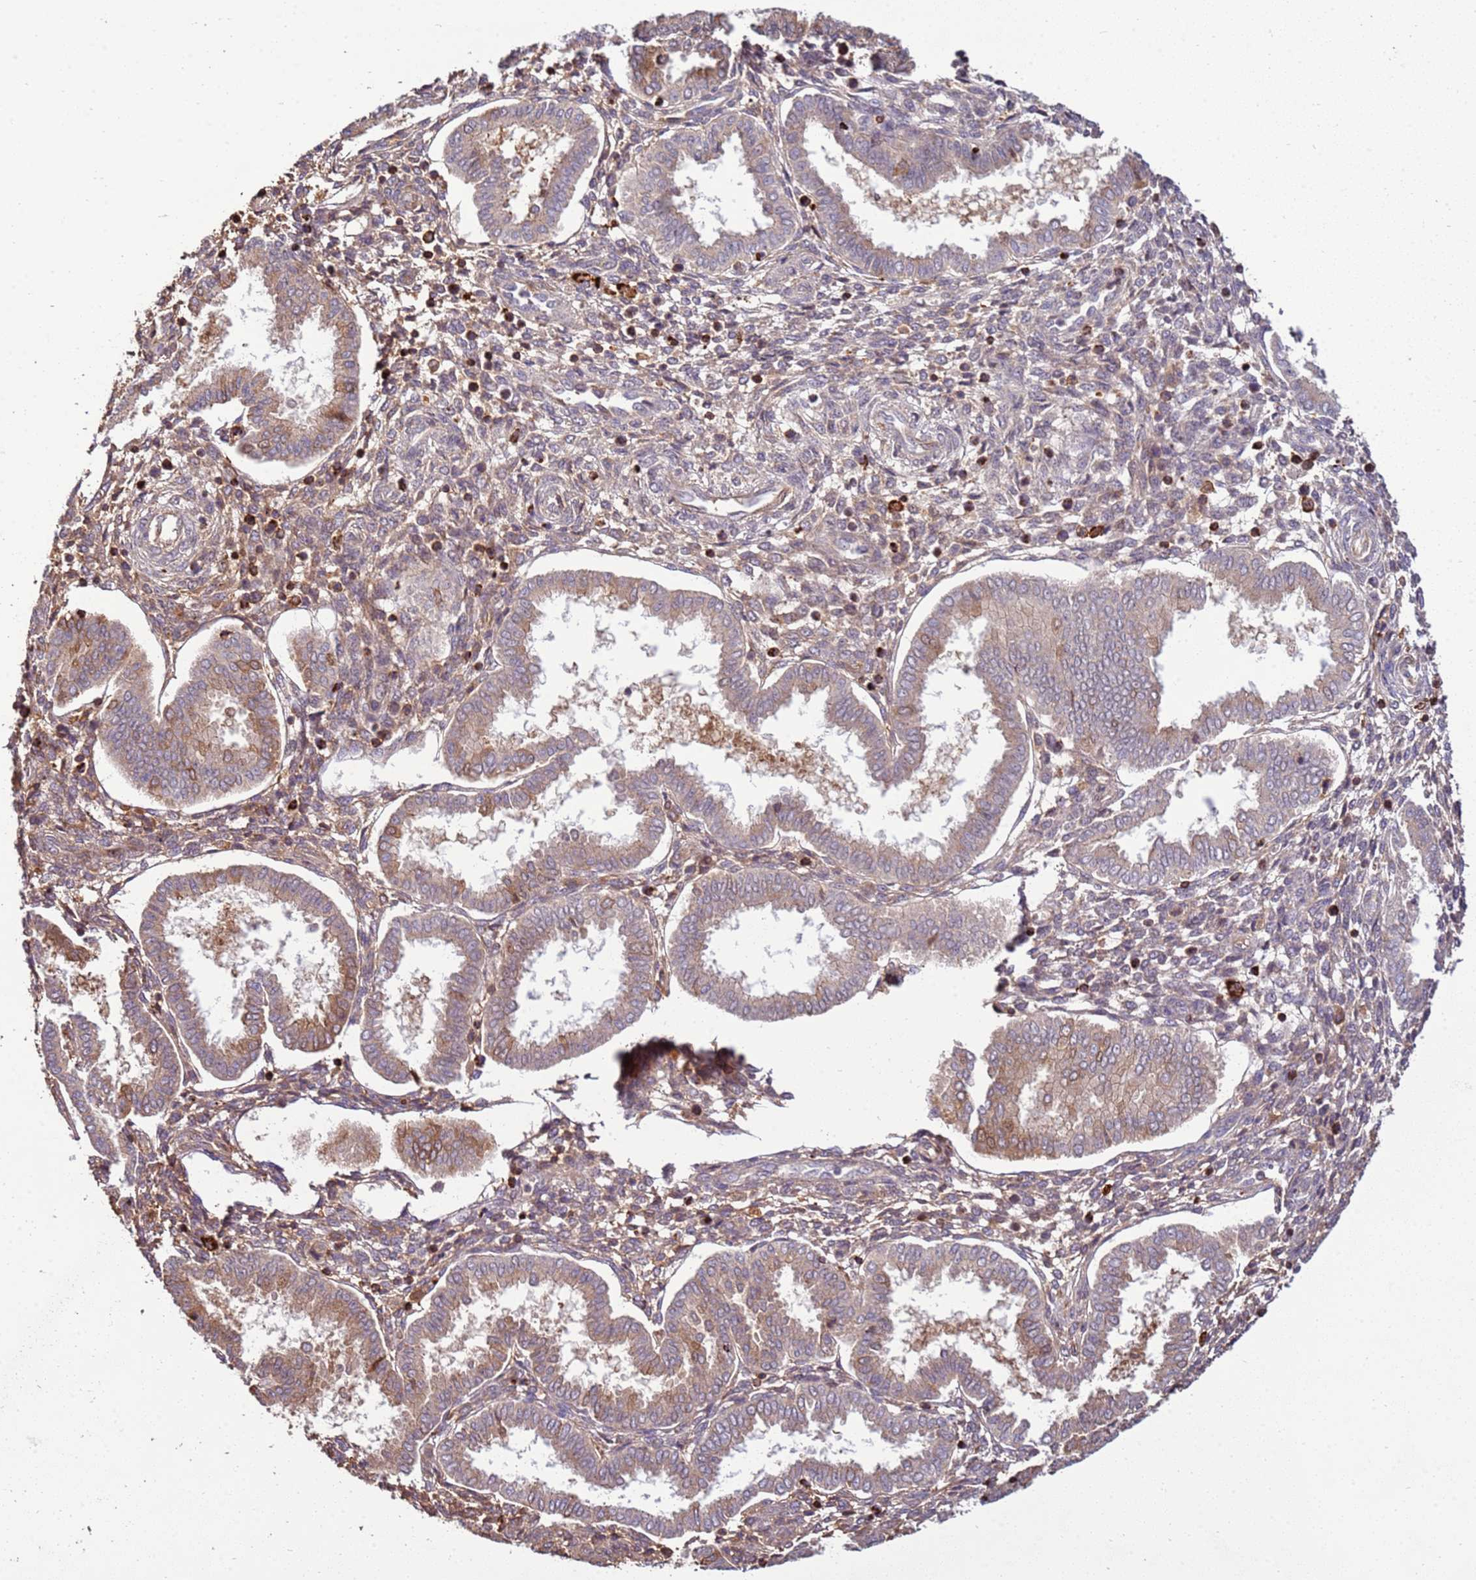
{"staining": {"intensity": "weak", "quantity": "25%-75%", "location": "cytoplasmic/membranous"}, "tissue": "endometrium", "cell_type": "Cells in endometrial stroma", "image_type": "normal", "snomed": [{"axis": "morphology", "description": "Normal tissue, NOS"}, {"axis": "topography", "description": "Endometrium"}], "caption": "About 25%-75% of cells in endometrial stroma in benign human endometrium reveal weak cytoplasmic/membranous protein expression as visualized by brown immunohistochemical staining.", "gene": "ZNF624", "patient": {"sex": "female", "age": 24}}